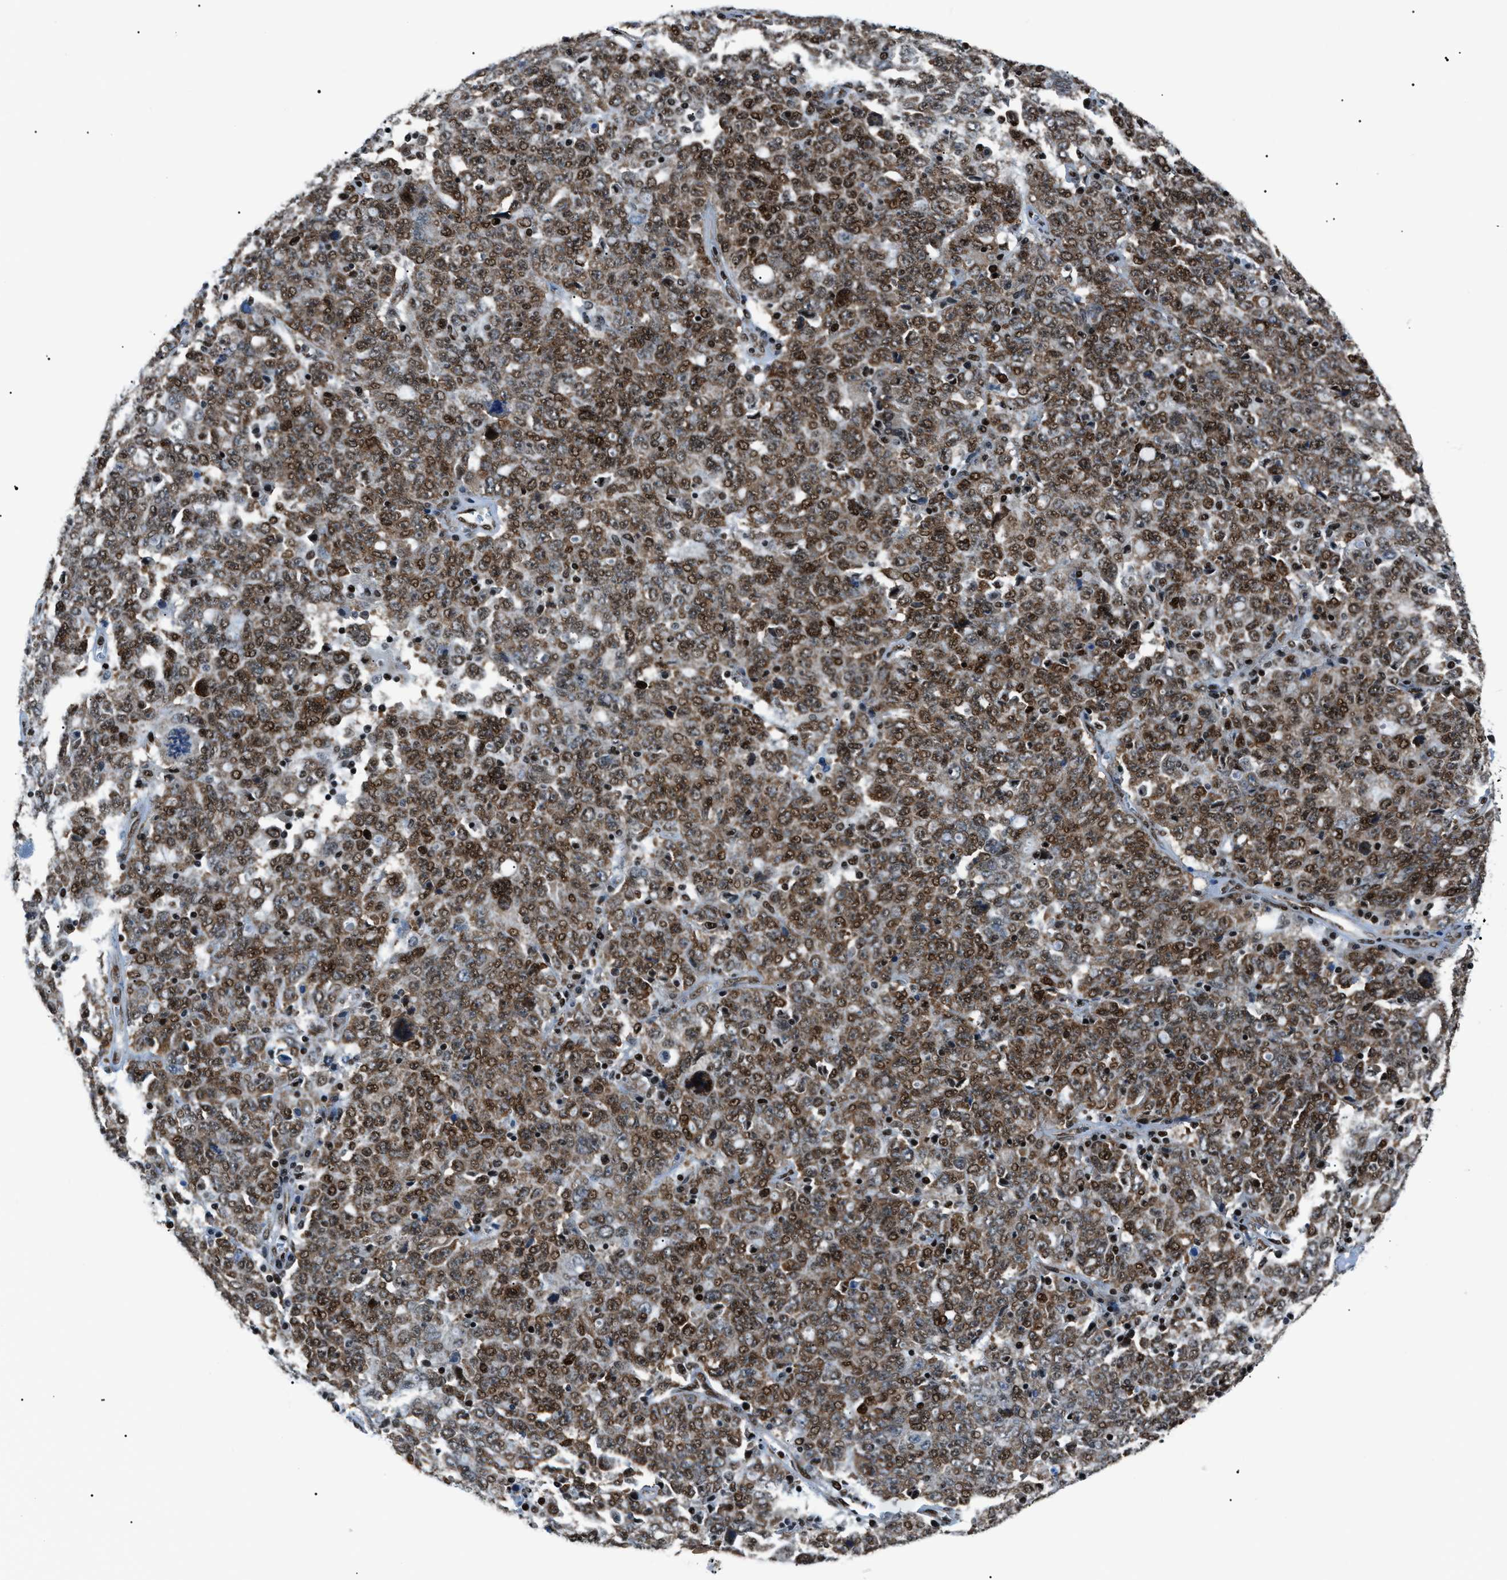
{"staining": {"intensity": "strong", "quantity": ">75%", "location": "nuclear"}, "tissue": "ovarian cancer", "cell_type": "Tumor cells", "image_type": "cancer", "snomed": [{"axis": "morphology", "description": "Carcinoma, endometroid"}, {"axis": "topography", "description": "Ovary"}], "caption": "A brown stain labels strong nuclear staining of a protein in human ovarian endometroid carcinoma tumor cells.", "gene": "HNRNPK", "patient": {"sex": "female", "age": 62}}